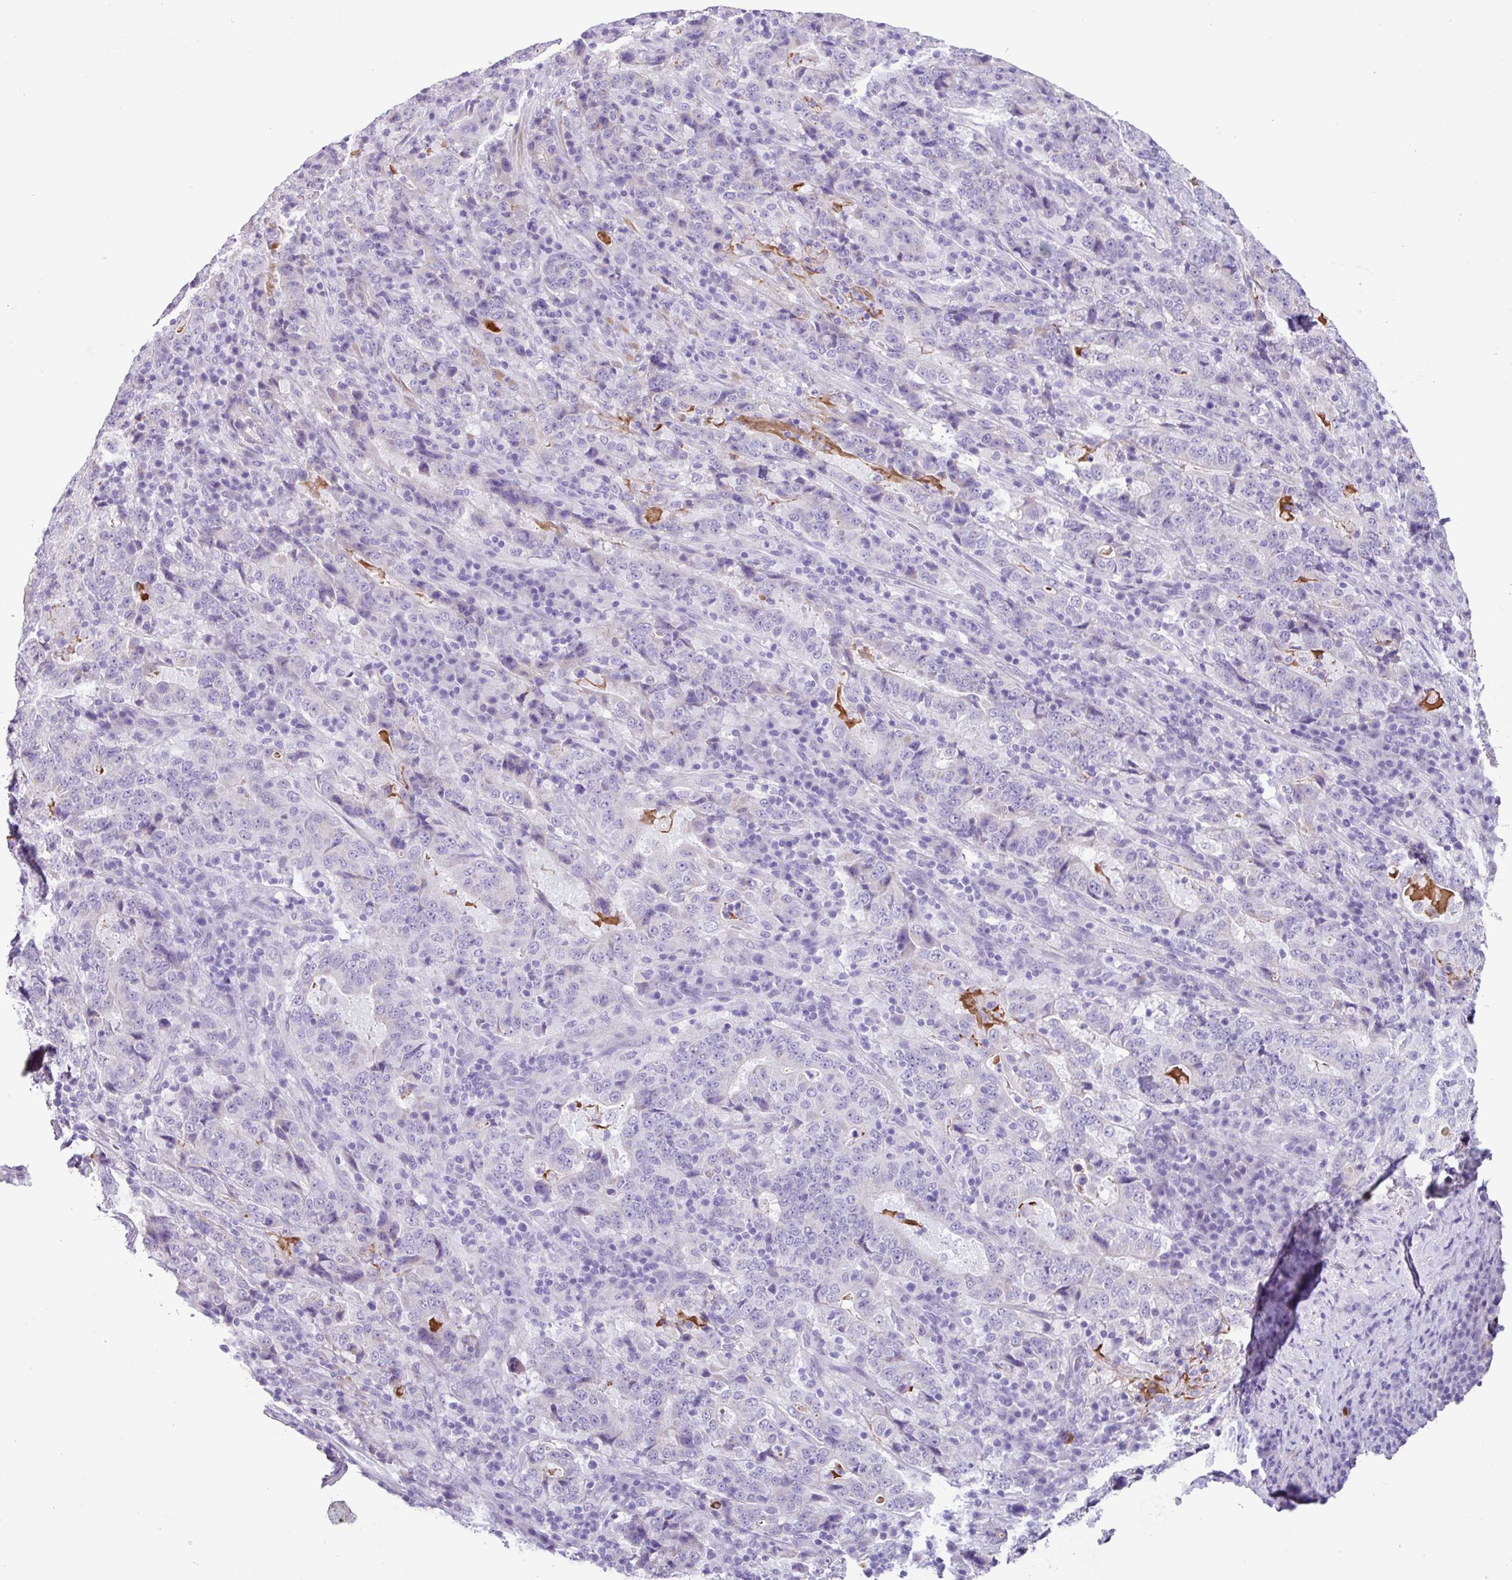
{"staining": {"intensity": "negative", "quantity": "none", "location": "none"}, "tissue": "stomach cancer", "cell_type": "Tumor cells", "image_type": "cancer", "snomed": [{"axis": "morphology", "description": "Normal tissue, NOS"}, {"axis": "morphology", "description": "Adenocarcinoma, NOS"}, {"axis": "topography", "description": "Stomach, upper"}, {"axis": "topography", "description": "Stomach"}], "caption": "Human stomach adenocarcinoma stained for a protein using immunohistochemistry (IHC) reveals no staining in tumor cells.", "gene": "OTX1", "patient": {"sex": "male", "age": 59}}